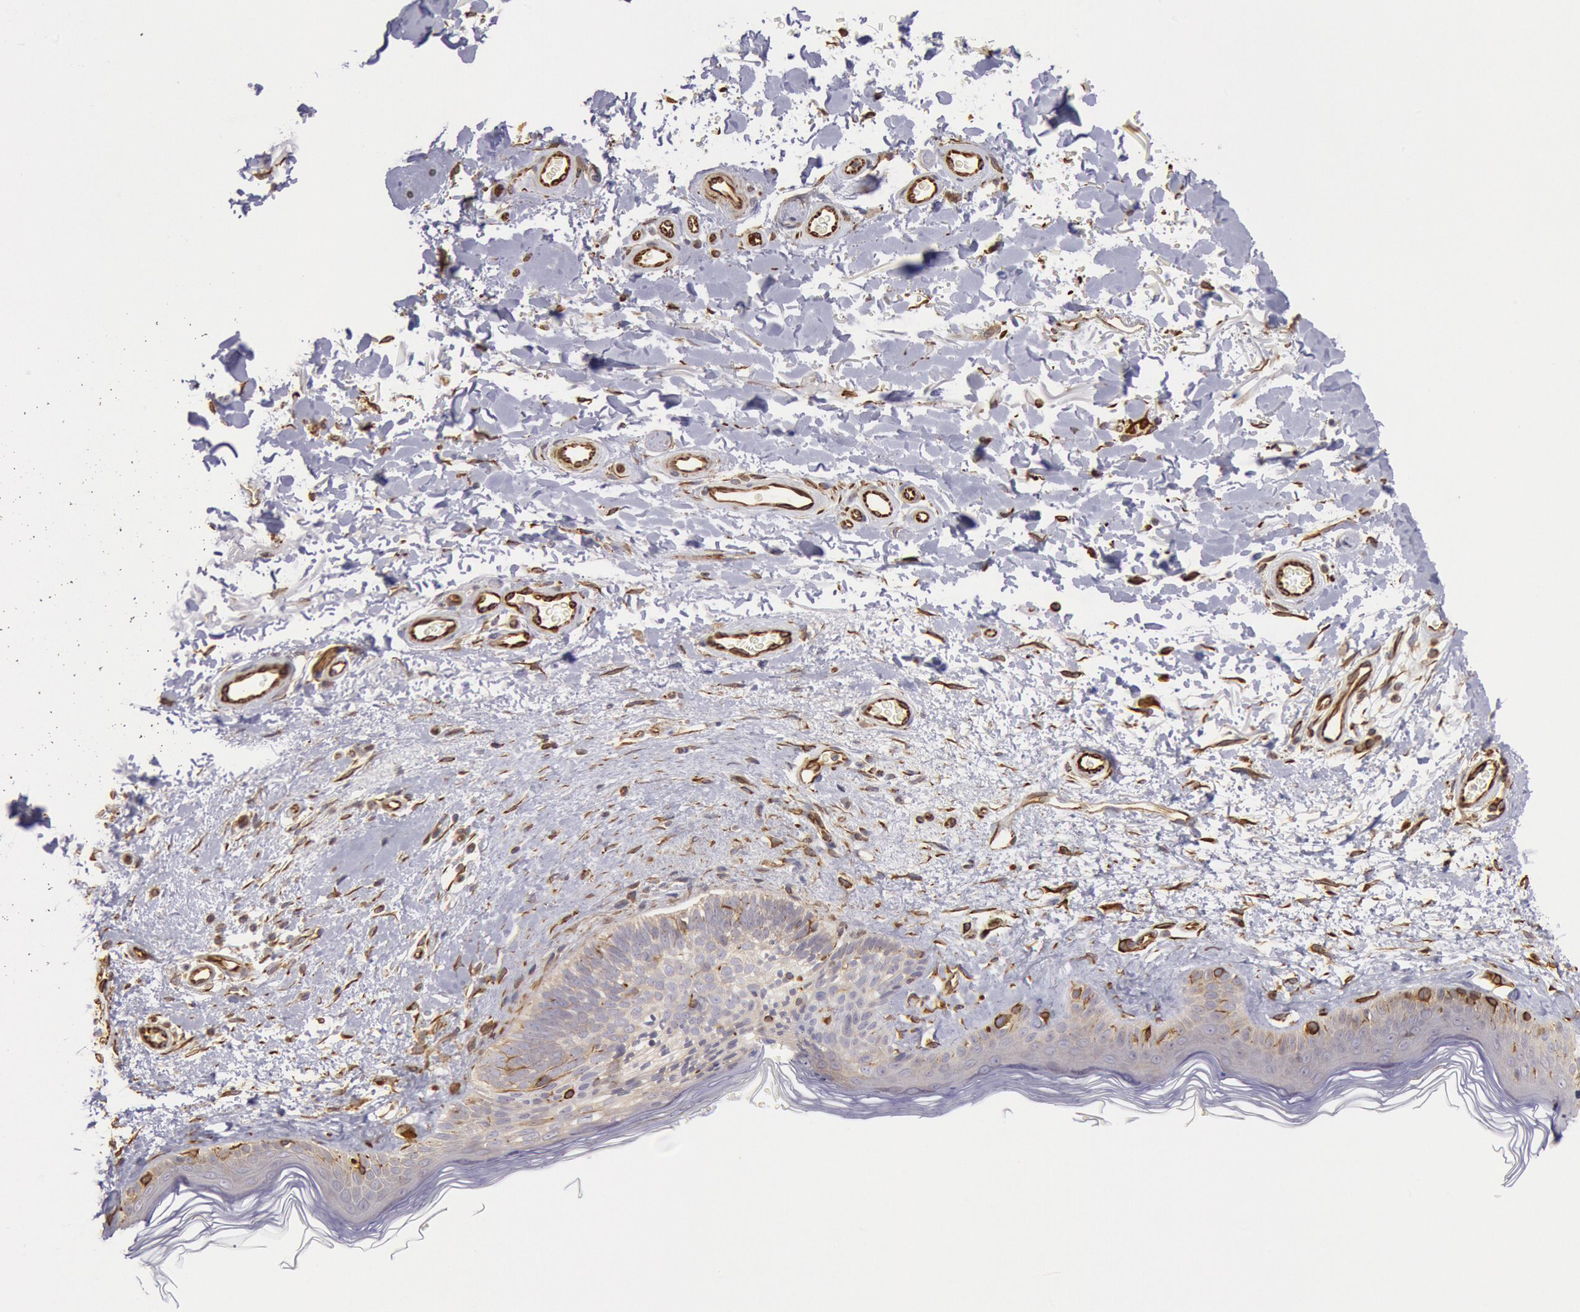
{"staining": {"intensity": "moderate", "quantity": ">75%", "location": "cytoplasmic/membranous"}, "tissue": "skin", "cell_type": "Fibroblasts", "image_type": "normal", "snomed": [{"axis": "morphology", "description": "Normal tissue, NOS"}, {"axis": "topography", "description": "Skin"}], "caption": "The micrograph displays staining of unremarkable skin, revealing moderate cytoplasmic/membranous protein staining (brown color) within fibroblasts.", "gene": "RNF139", "patient": {"sex": "male", "age": 63}}